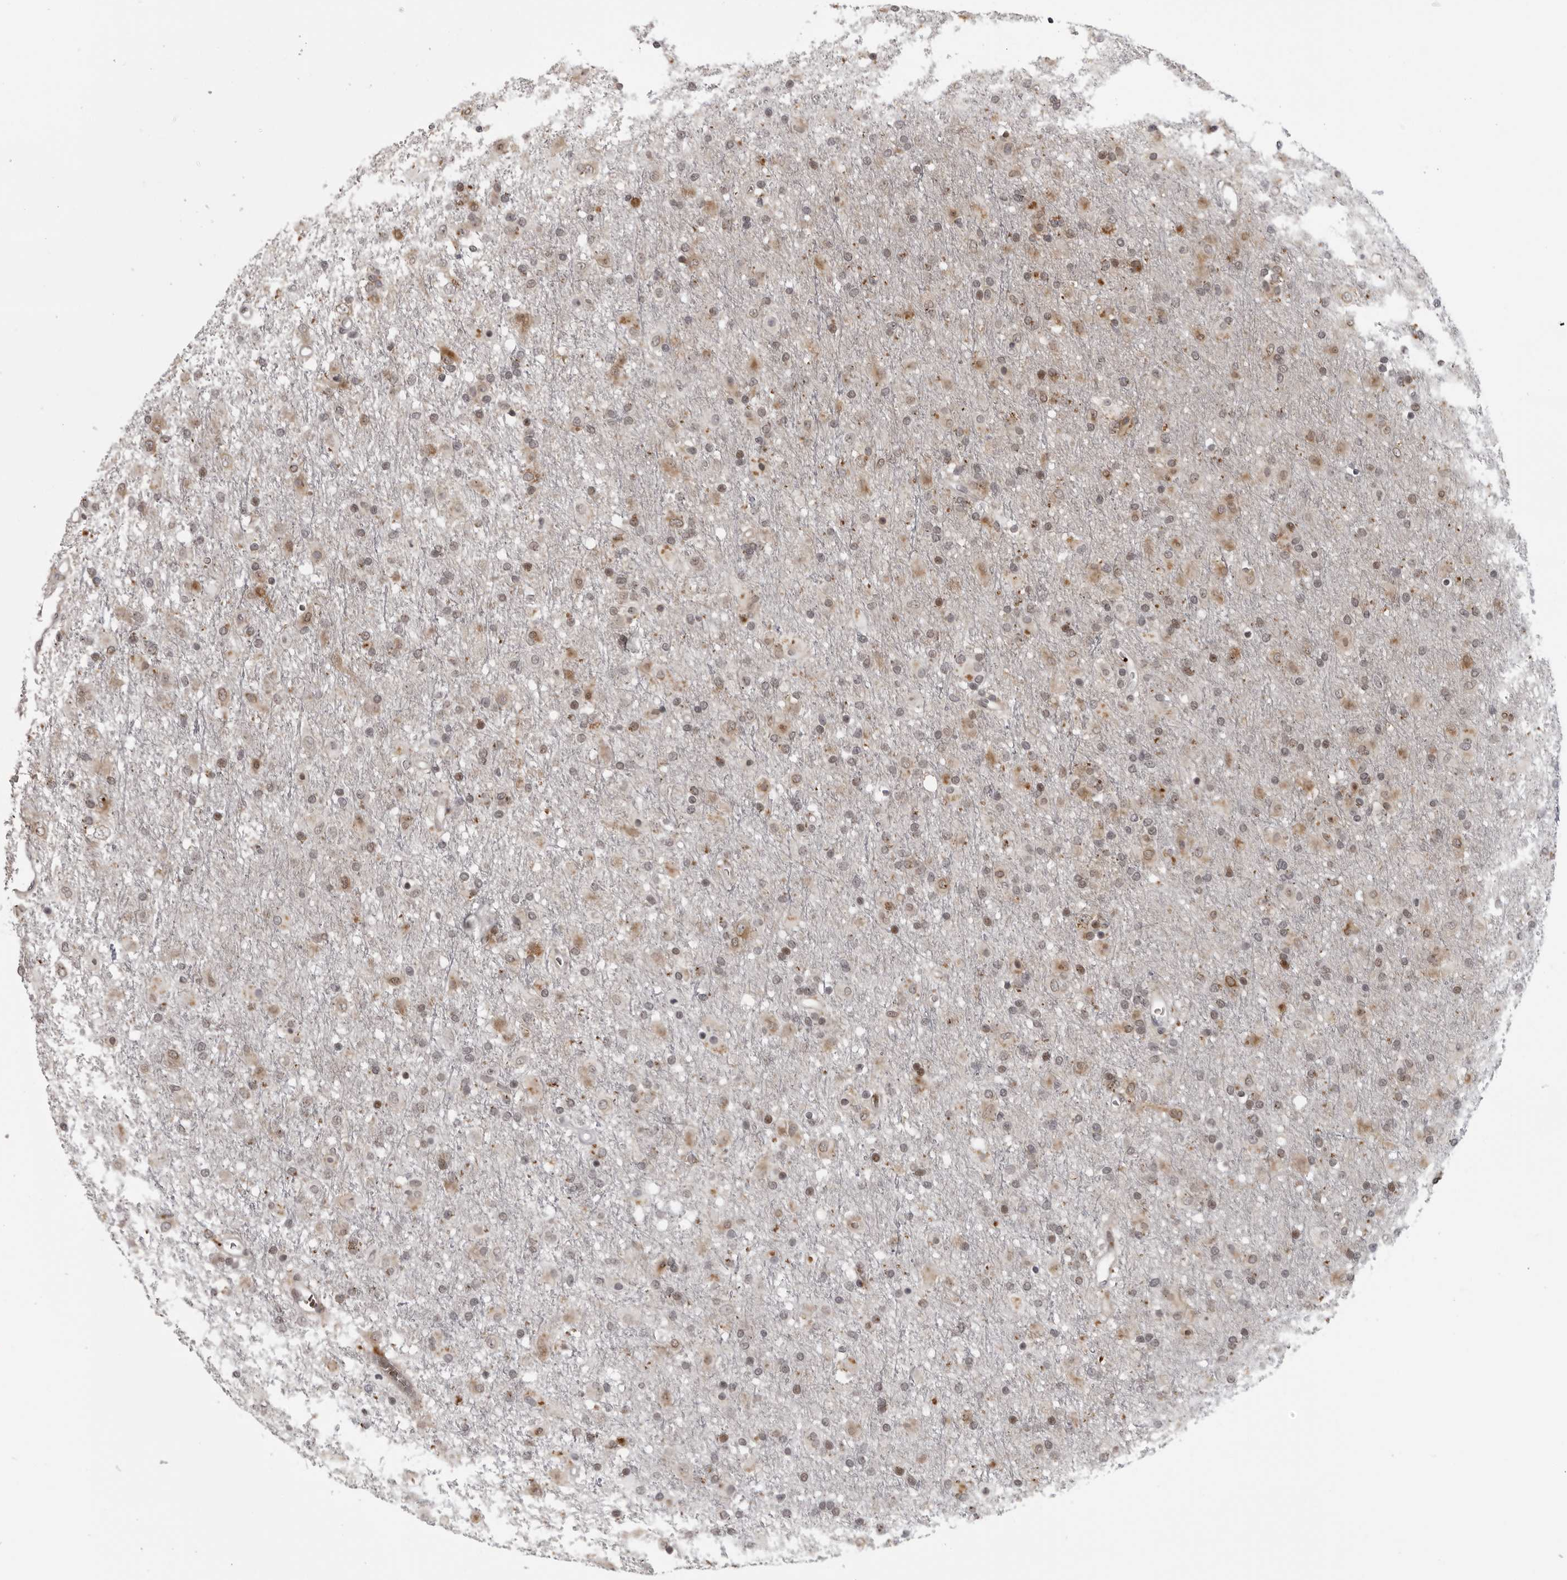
{"staining": {"intensity": "moderate", "quantity": "25%-75%", "location": "cytoplasmic/membranous"}, "tissue": "glioma", "cell_type": "Tumor cells", "image_type": "cancer", "snomed": [{"axis": "morphology", "description": "Glioma, malignant, Low grade"}, {"axis": "topography", "description": "Brain"}], "caption": "Immunohistochemistry image of glioma stained for a protein (brown), which demonstrates medium levels of moderate cytoplasmic/membranous expression in approximately 25%-75% of tumor cells.", "gene": "THOP1", "patient": {"sex": "male", "age": 65}}